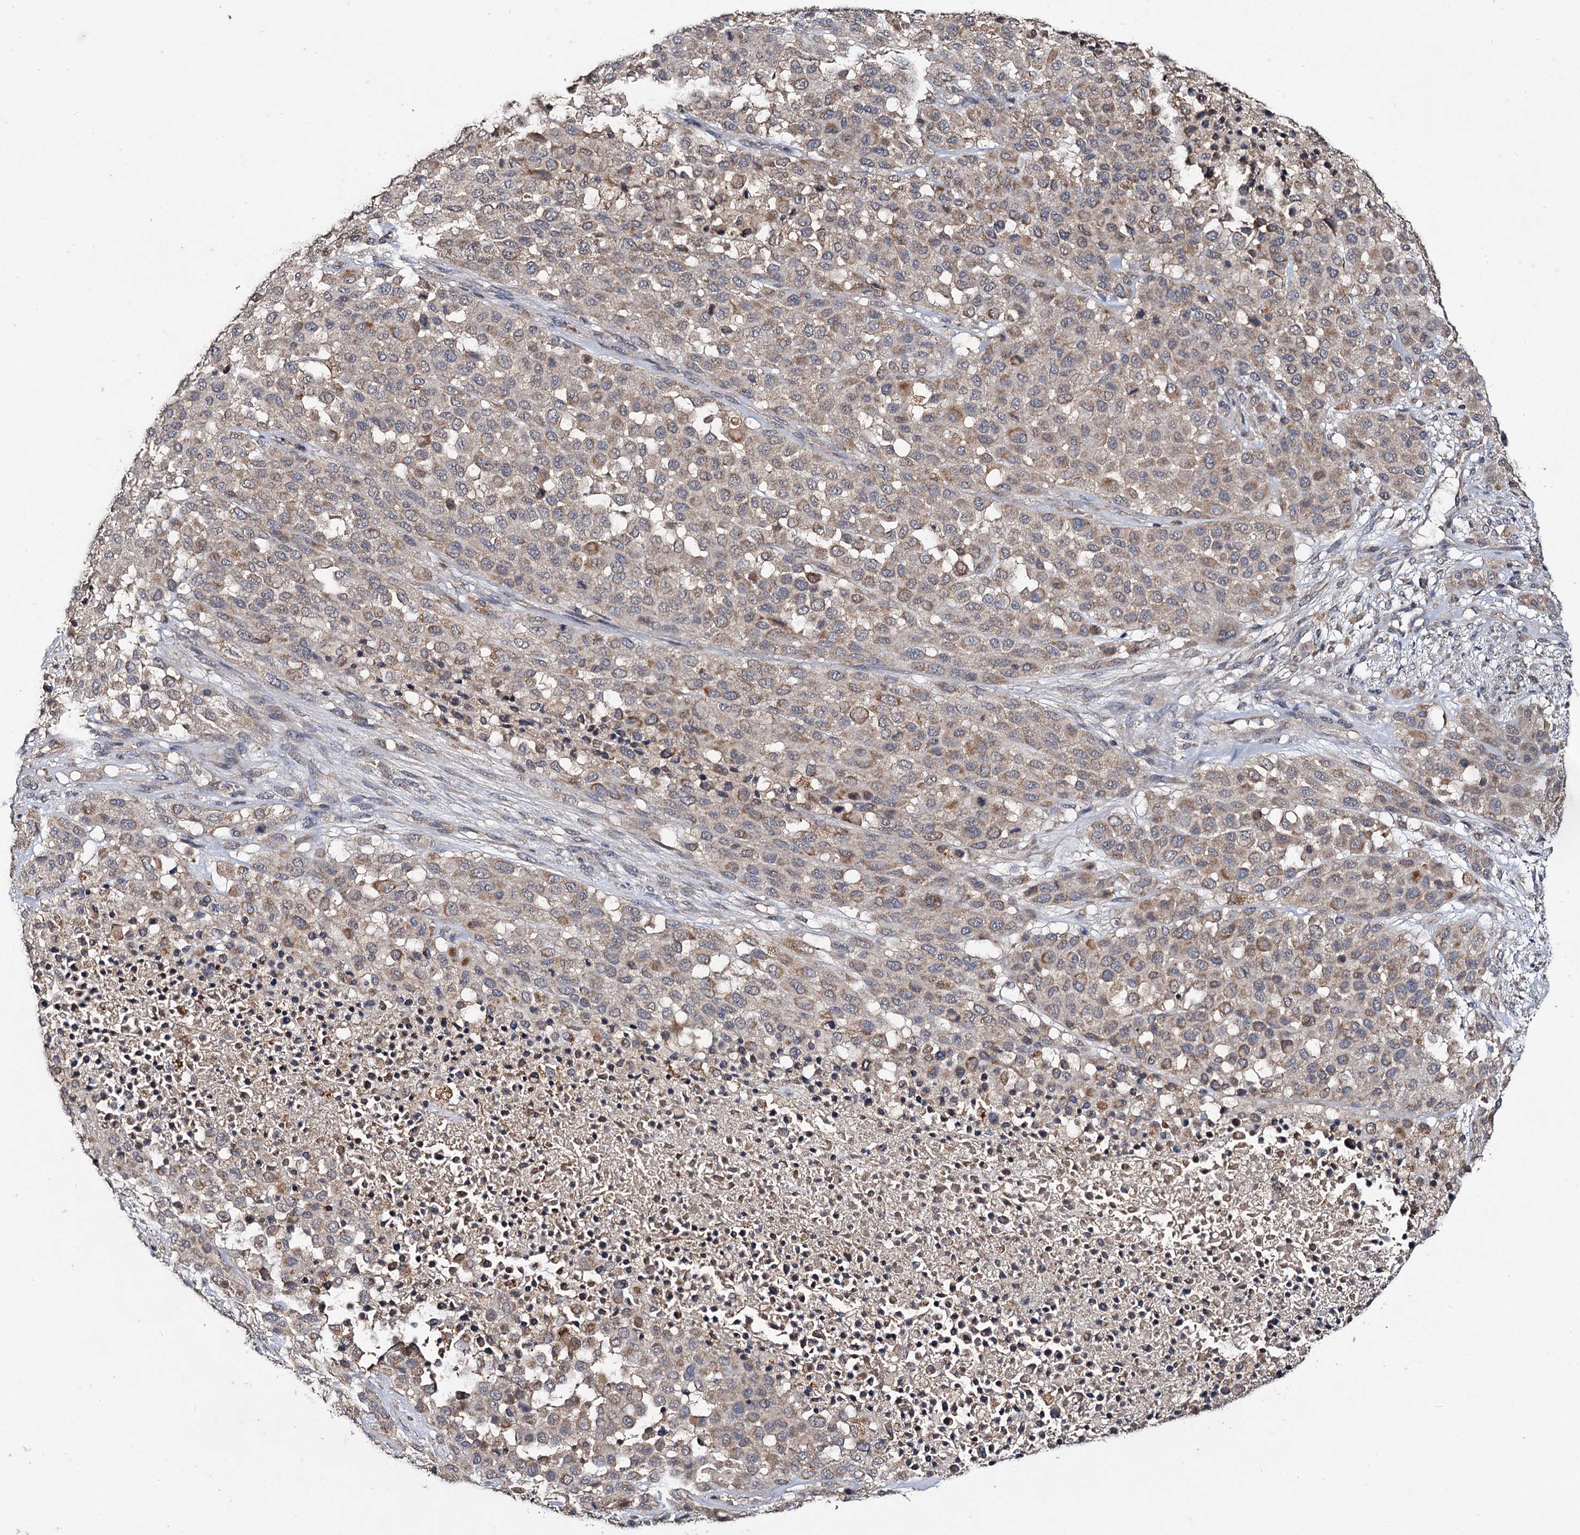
{"staining": {"intensity": "moderate", "quantity": "<25%", "location": "cytoplasmic/membranous"}, "tissue": "melanoma", "cell_type": "Tumor cells", "image_type": "cancer", "snomed": [{"axis": "morphology", "description": "Malignant melanoma, Metastatic site"}, {"axis": "topography", "description": "Skin"}], "caption": "Moderate cytoplasmic/membranous protein staining is appreciated in about <25% of tumor cells in malignant melanoma (metastatic site).", "gene": "VPS37D", "patient": {"sex": "female", "age": 81}}